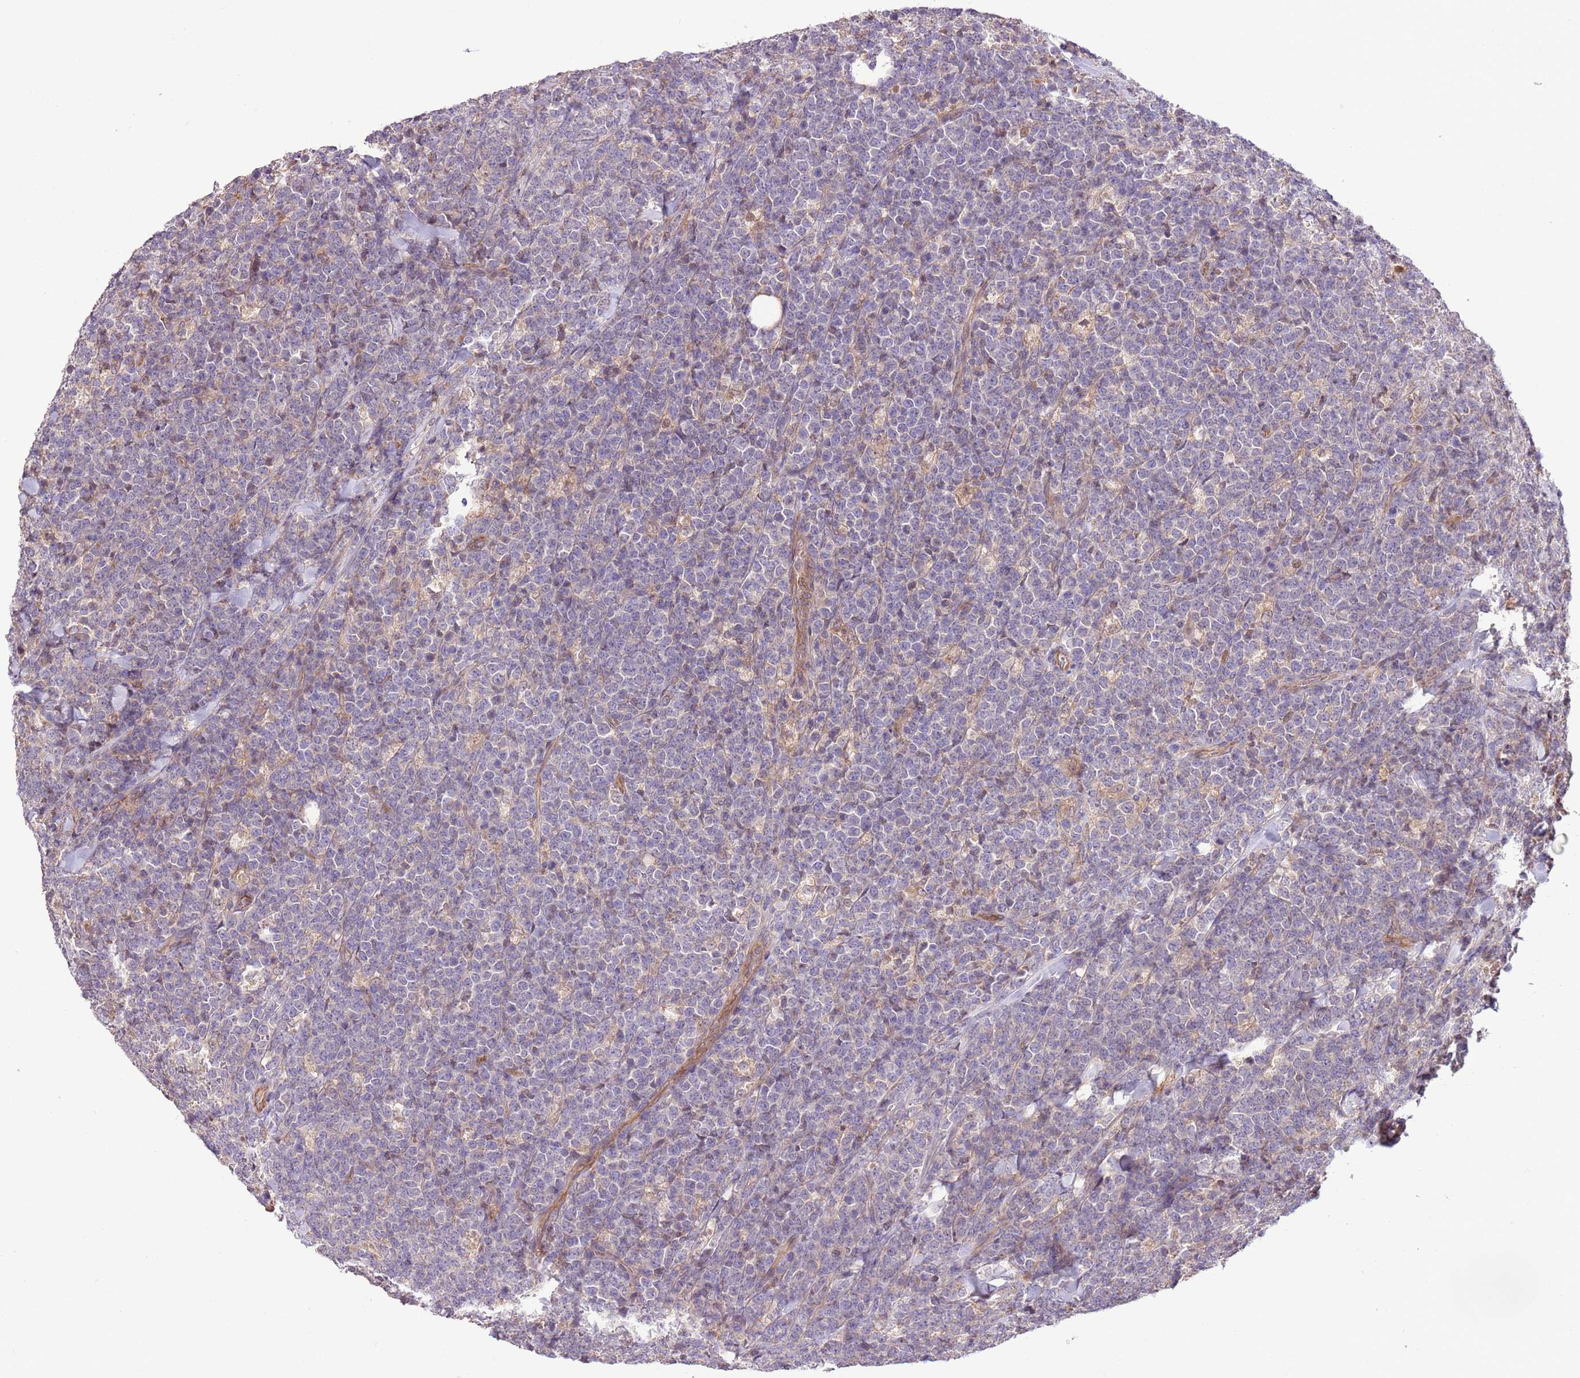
{"staining": {"intensity": "negative", "quantity": "none", "location": "none"}, "tissue": "lymphoma", "cell_type": "Tumor cells", "image_type": "cancer", "snomed": [{"axis": "morphology", "description": "Malignant lymphoma, non-Hodgkin's type, High grade"}, {"axis": "topography", "description": "Small intestine"}], "caption": "Tumor cells are negative for protein expression in human malignant lymphoma, non-Hodgkin's type (high-grade).", "gene": "FAM89B", "patient": {"sex": "male", "age": 8}}